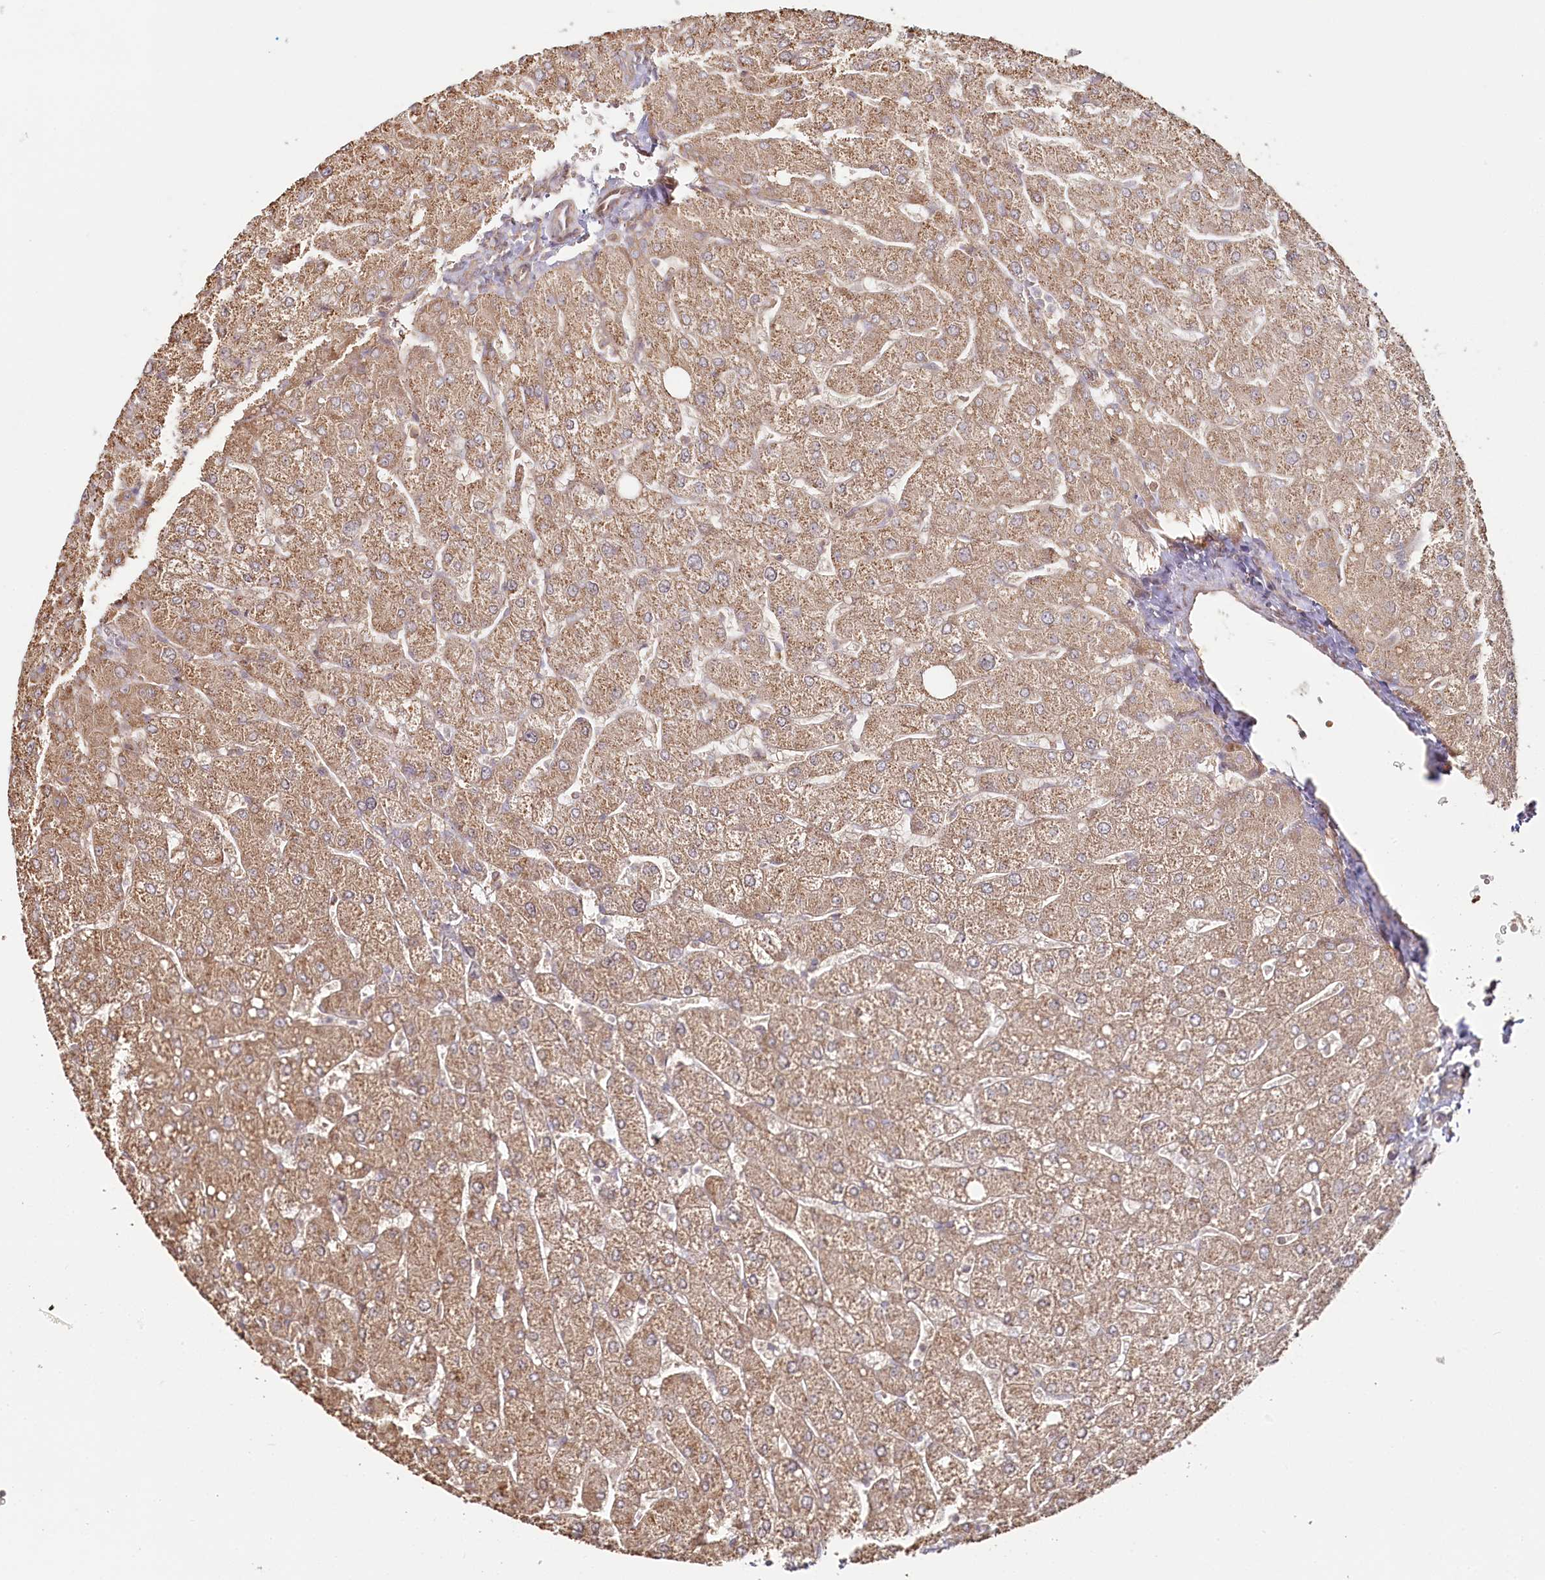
{"staining": {"intensity": "weak", "quantity": "<25%", "location": "cytoplasmic/membranous"}, "tissue": "liver", "cell_type": "Cholangiocytes", "image_type": "normal", "snomed": [{"axis": "morphology", "description": "Normal tissue, NOS"}, {"axis": "topography", "description": "Liver"}], "caption": "Immunohistochemistry (IHC) photomicrograph of benign liver stained for a protein (brown), which exhibits no positivity in cholangiocytes. (Brightfield microscopy of DAB immunohistochemistry at high magnification).", "gene": "OTUD4", "patient": {"sex": "male", "age": 55}}